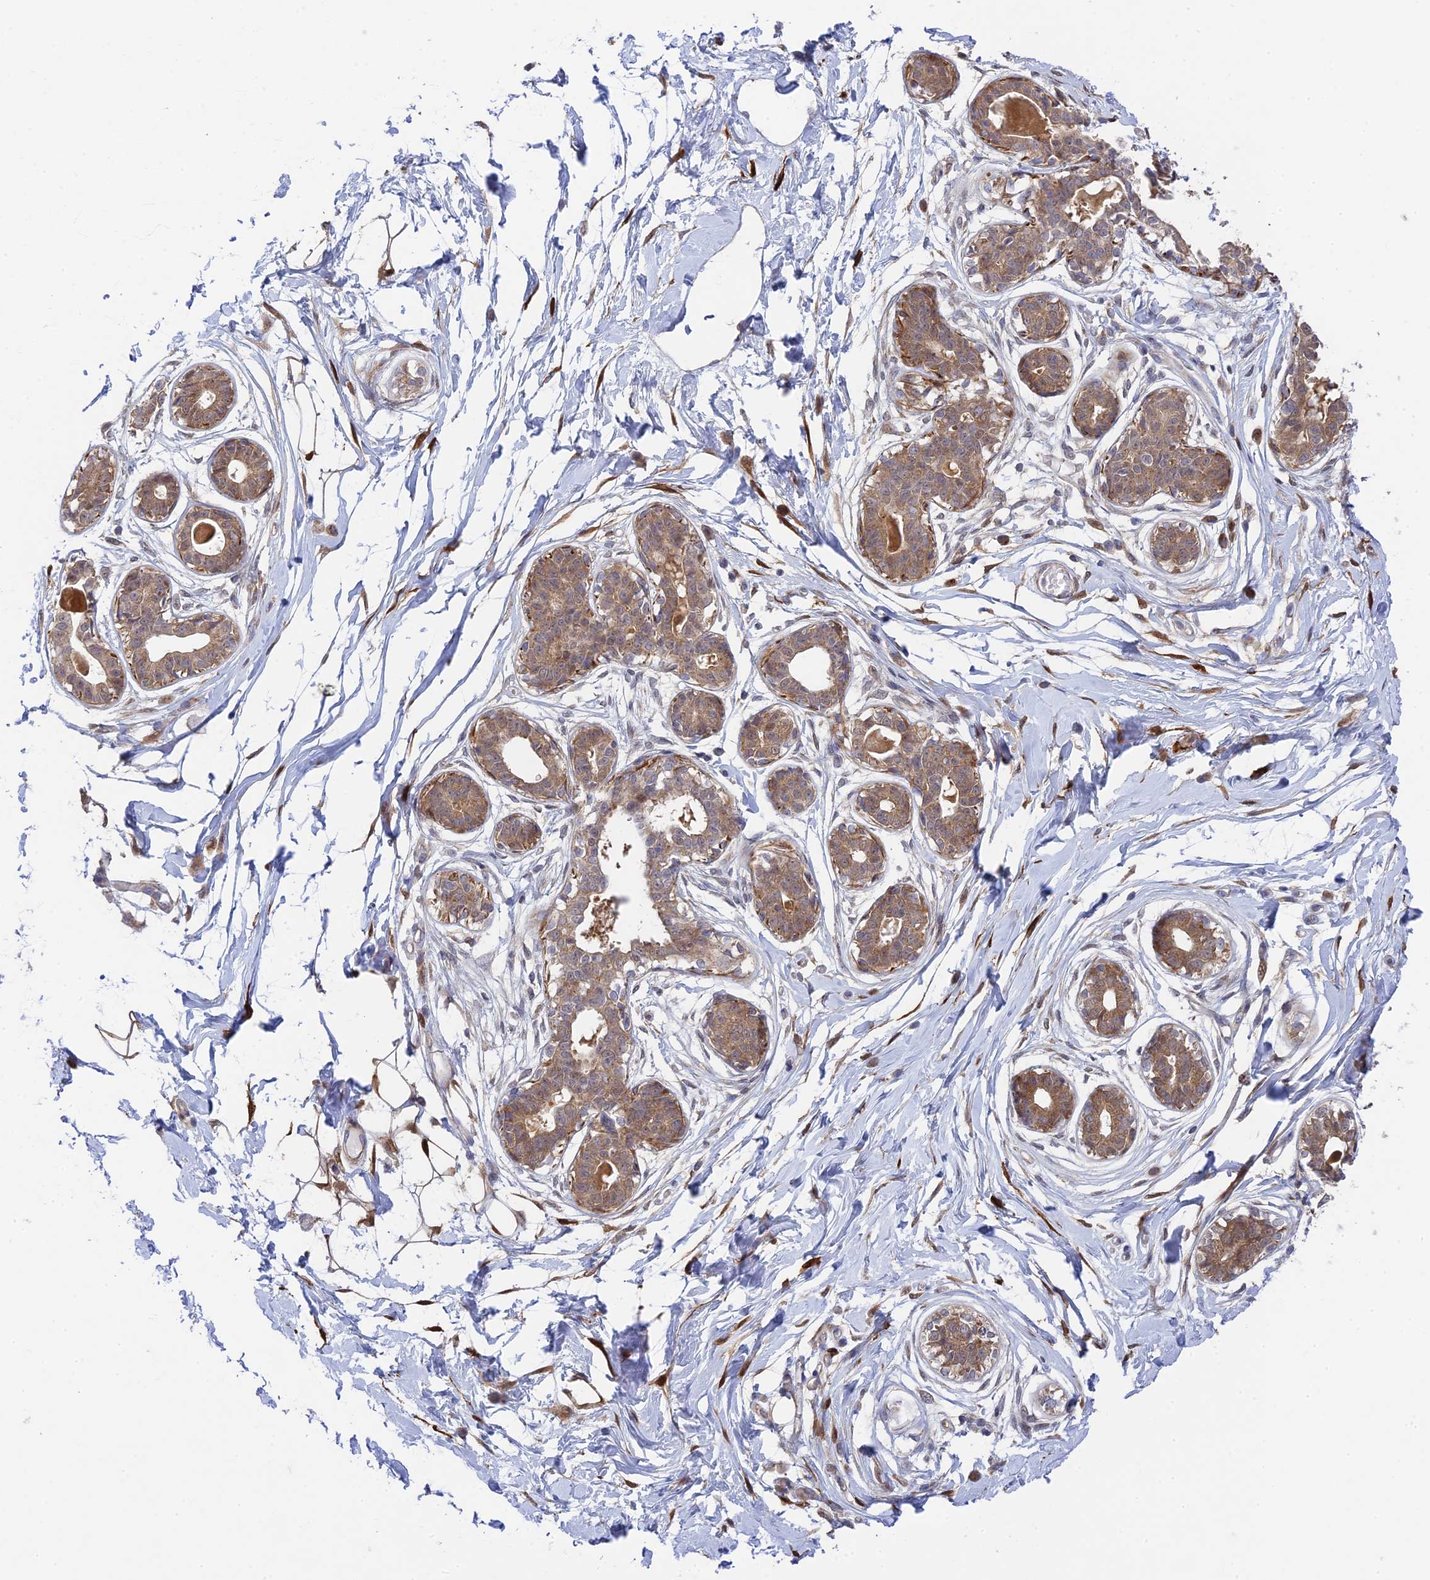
{"staining": {"intensity": "moderate", "quantity": "25%-75%", "location": "cytoplasmic/membranous"}, "tissue": "breast", "cell_type": "Adipocytes", "image_type": "normal", "snomed": [{"axis": "morphology", "description": "Normal tissue, NOS"}, {"axis": "topography", "description": "Breast"}], "caption": "Protein staining by immunohistochemistry (IHC) shows moderate cytoplasmic/membranous staining in about 25%-75% of adipocytes in benign breast.", "gene": "INCA1", "patient": {"sex": "female", "age": 45}}